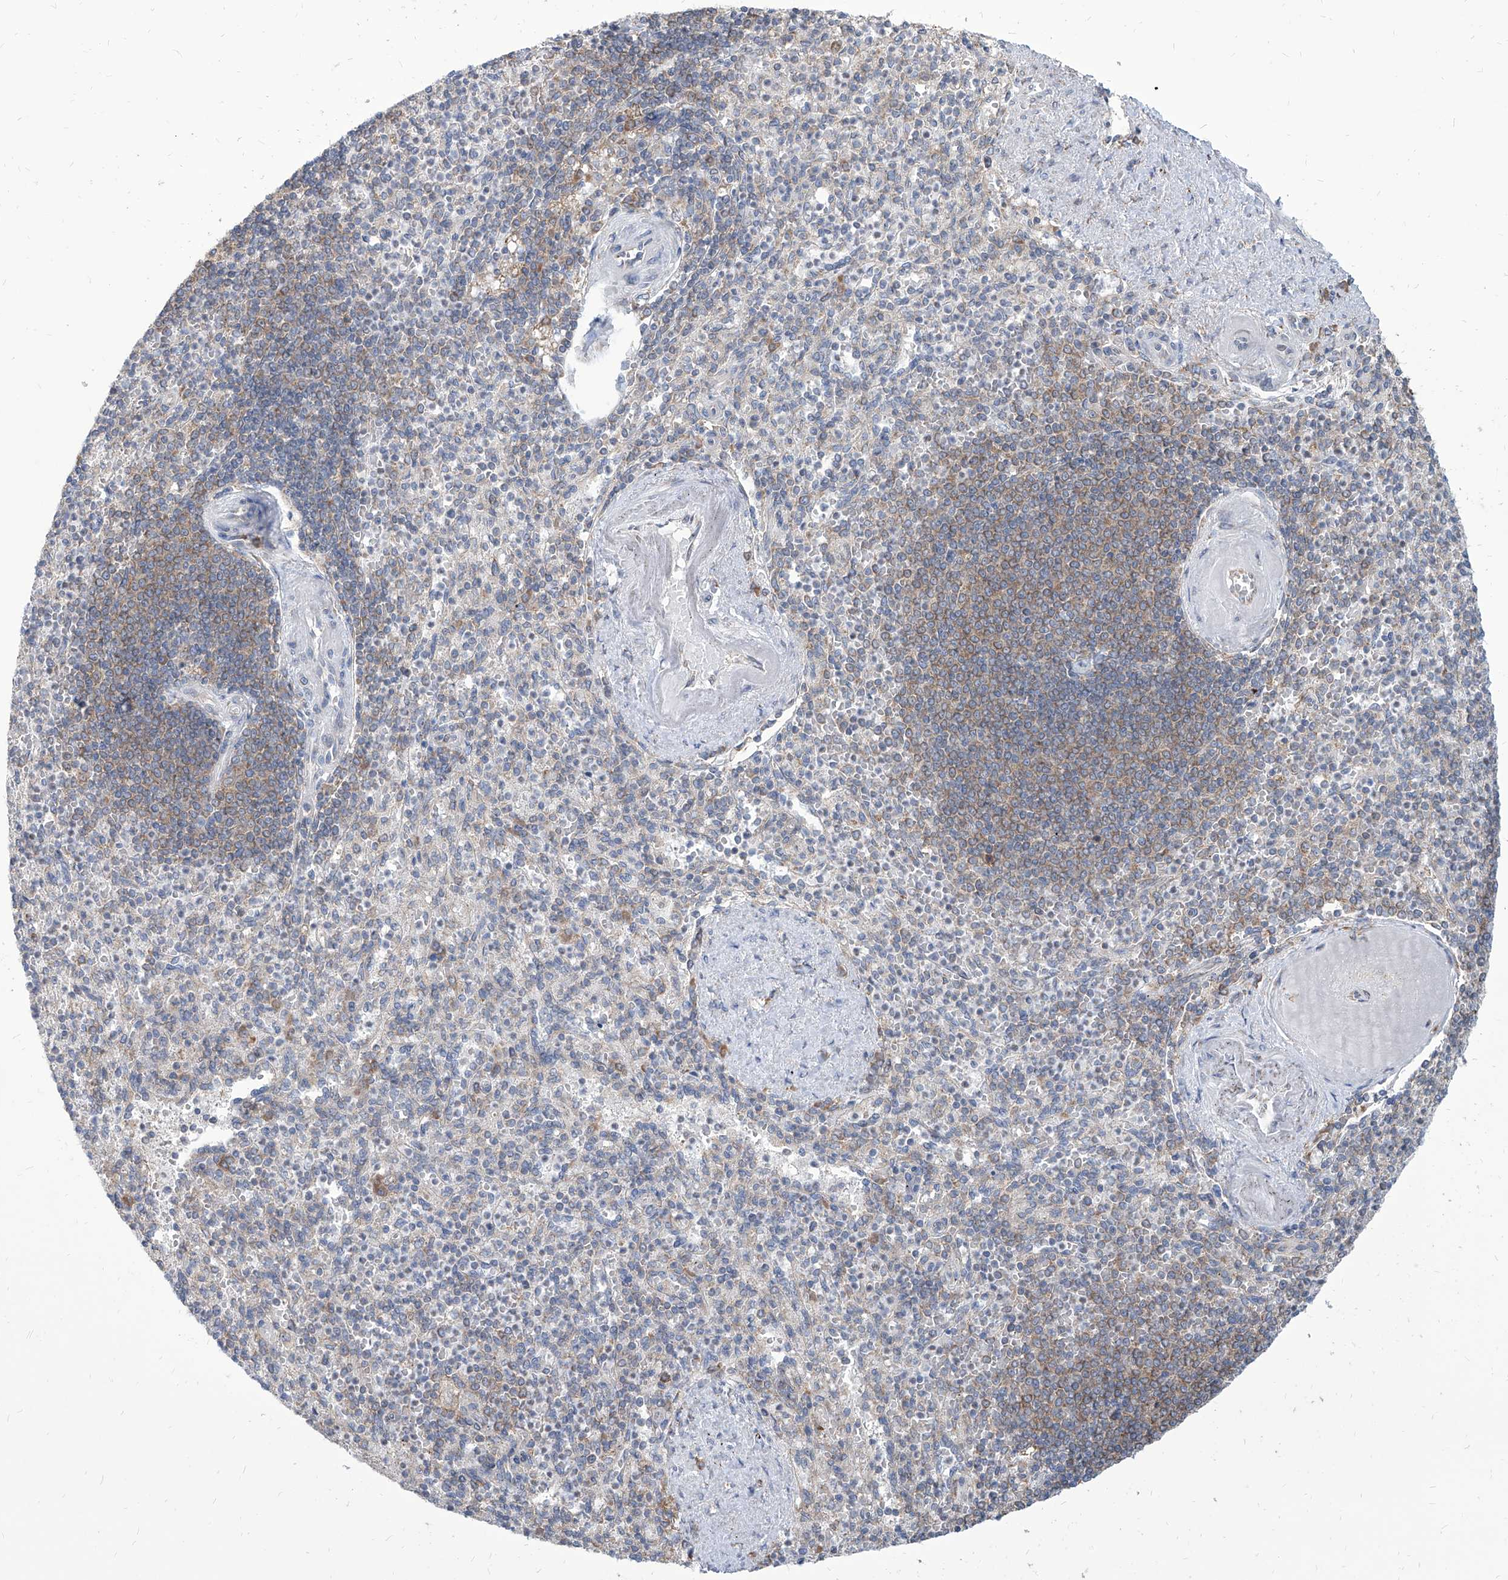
{"staining": {"intensity": "negative", "quantity": "none", "location": "none"}, "tissue": "spleen", "cell_type": "Cells in red pulp", "image_type": "normal", "snomed": [{"axis": "morphology", "description": "Normal tissue, NOS"}, {"axis": "topography", "description": "Spleen"}], "caption": "Normal spleen was stained to show a protein in brown. There is no significant staining in cells in red pulp. The staining is performed using DAB brown chromogen with nuclei counter-stained in using hematoxylin.", "gene": "FAM83B", "patient": {"sex": "female", "age": 74}}